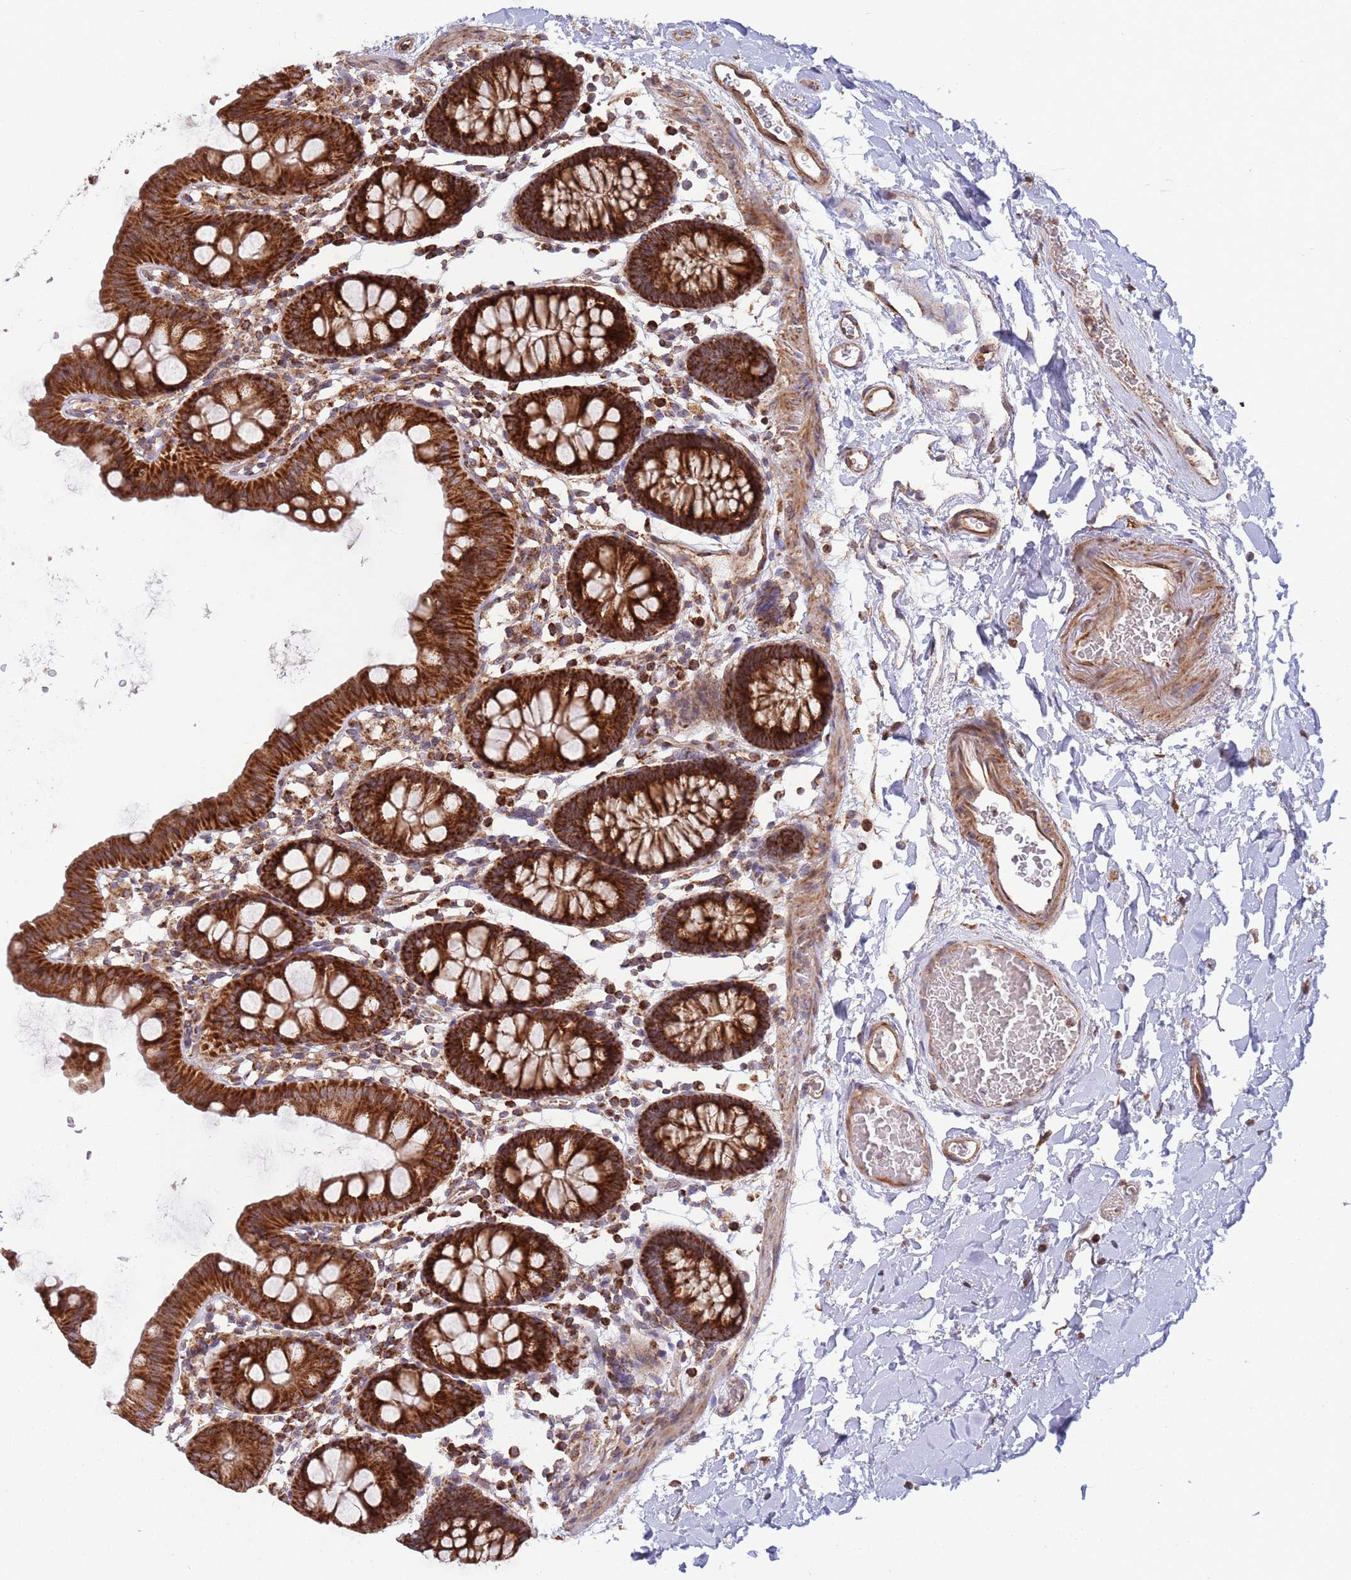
{"staining": {"intensity": "moderate", "quantity": ">75%", "location": "cytoplasmic/membranous"}, "tissue": "colon", "cell_type": "Endothelial cells", "image_type": "normal", "snomed": [{"axis": "morphology", "description": "Normal tissue, NOS"}, {"axis": "topography", "description": "Colon"}], "caption": "Immunohistochemistry staining of normal colon, which displays medium levels of moderate cytoplasmic/membranous staining in approximately >75% of endothelial cells indicating moderate cytoplasmic/membranous protein staining. The staining was performed using DAB (brown) for protein detection and nuclei were counterstained in hematoxylin (blue).", "gene": "ATP5PD", "patient": {"sex": "male", "age": 75}}